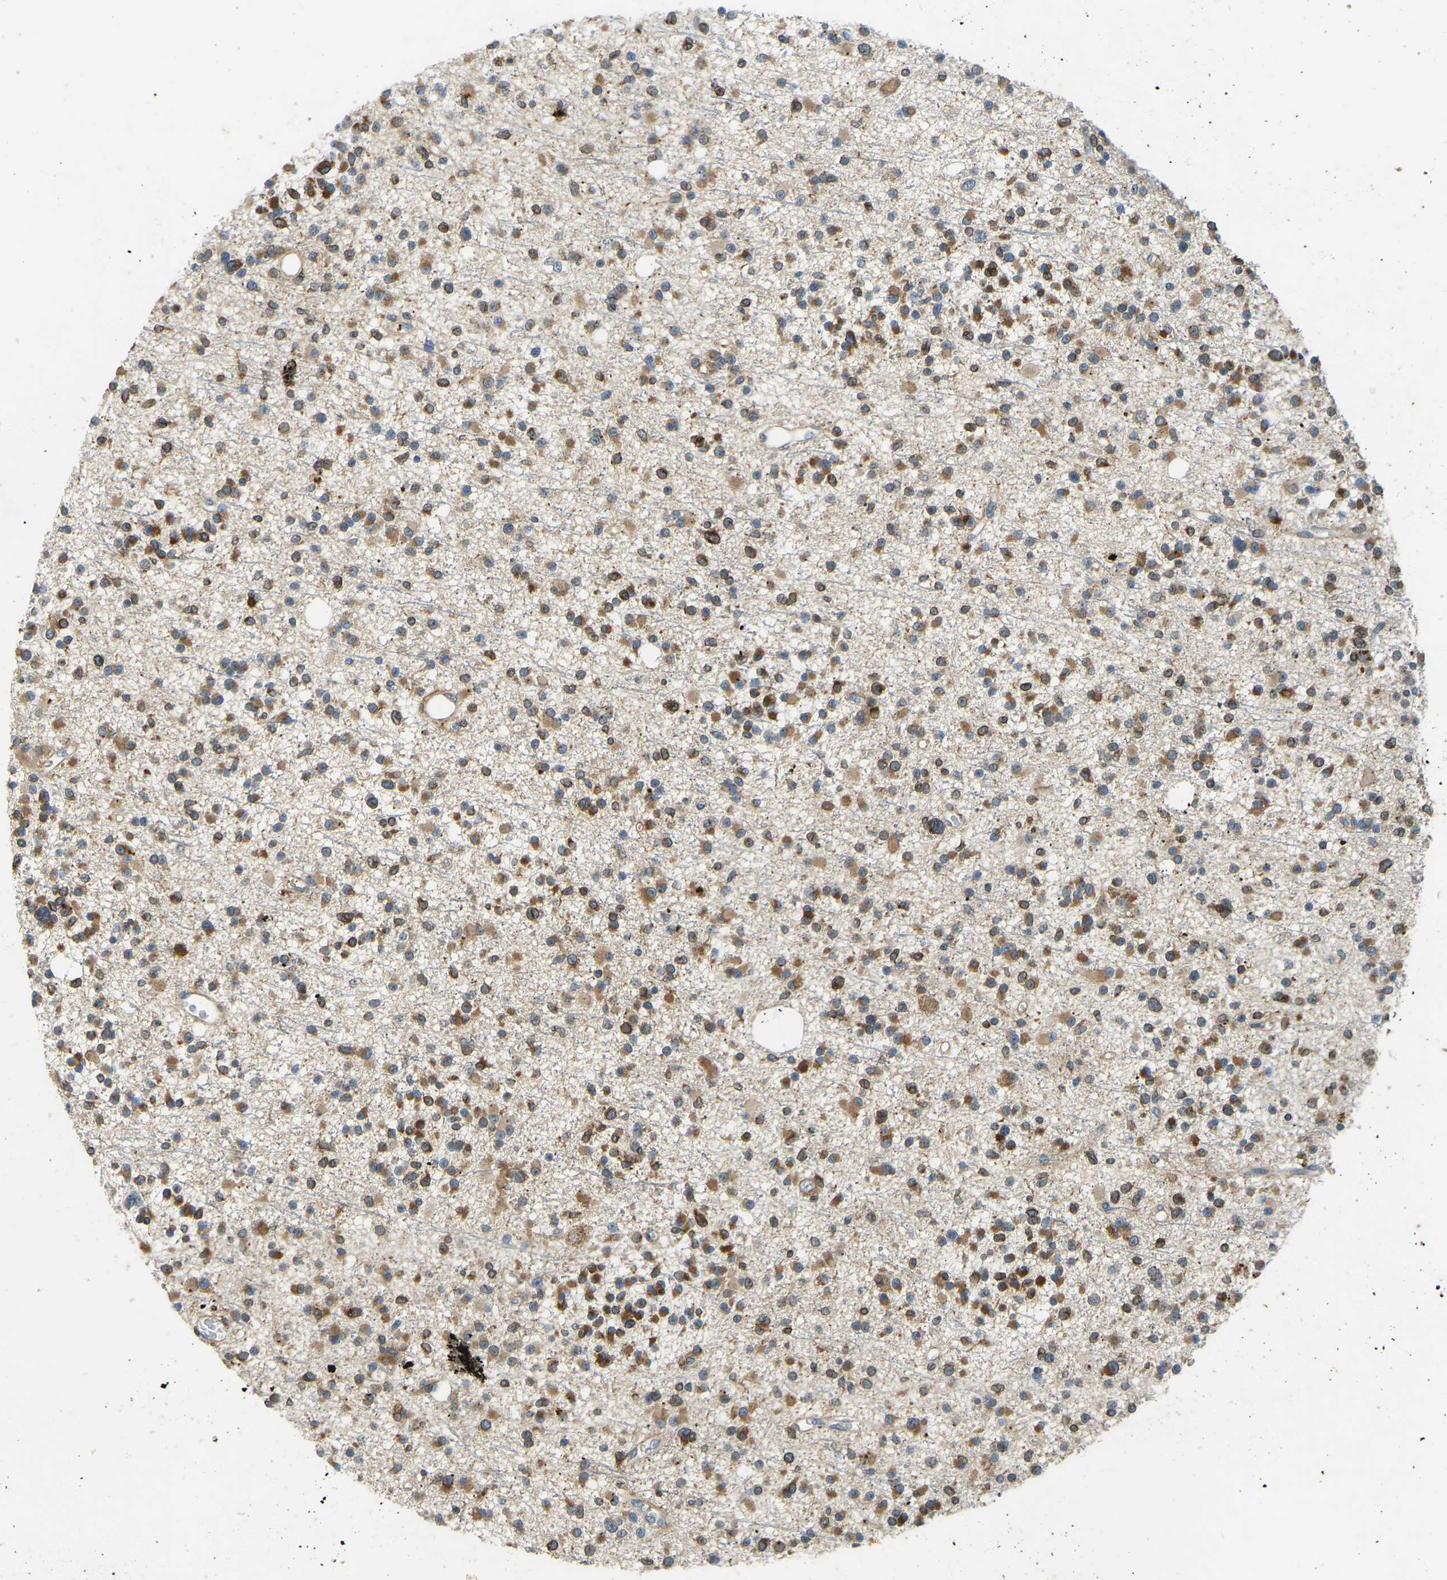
{"staining": {"intensity": "moderate", "quantity": ">75%", "location": "cytoplasmic/membranous"}, "tissue": "glioma", "cell_type": "Tumor cells", "image_type": "cancer", "snomed": [{"axis": "morphology", "description": "Glioma, malignant, Low grade"}, {"axis": "topography", "description": "Brain"}], "caption": "High-power microscopy captured an IHC histopathology image of malignant glioma (low-grade), revealing moderate cytoplasmic/membranous positivity in approximately >75% of tumor cells.", "gene": "OS9", "patient": {"sex": "female", "age": 22}}